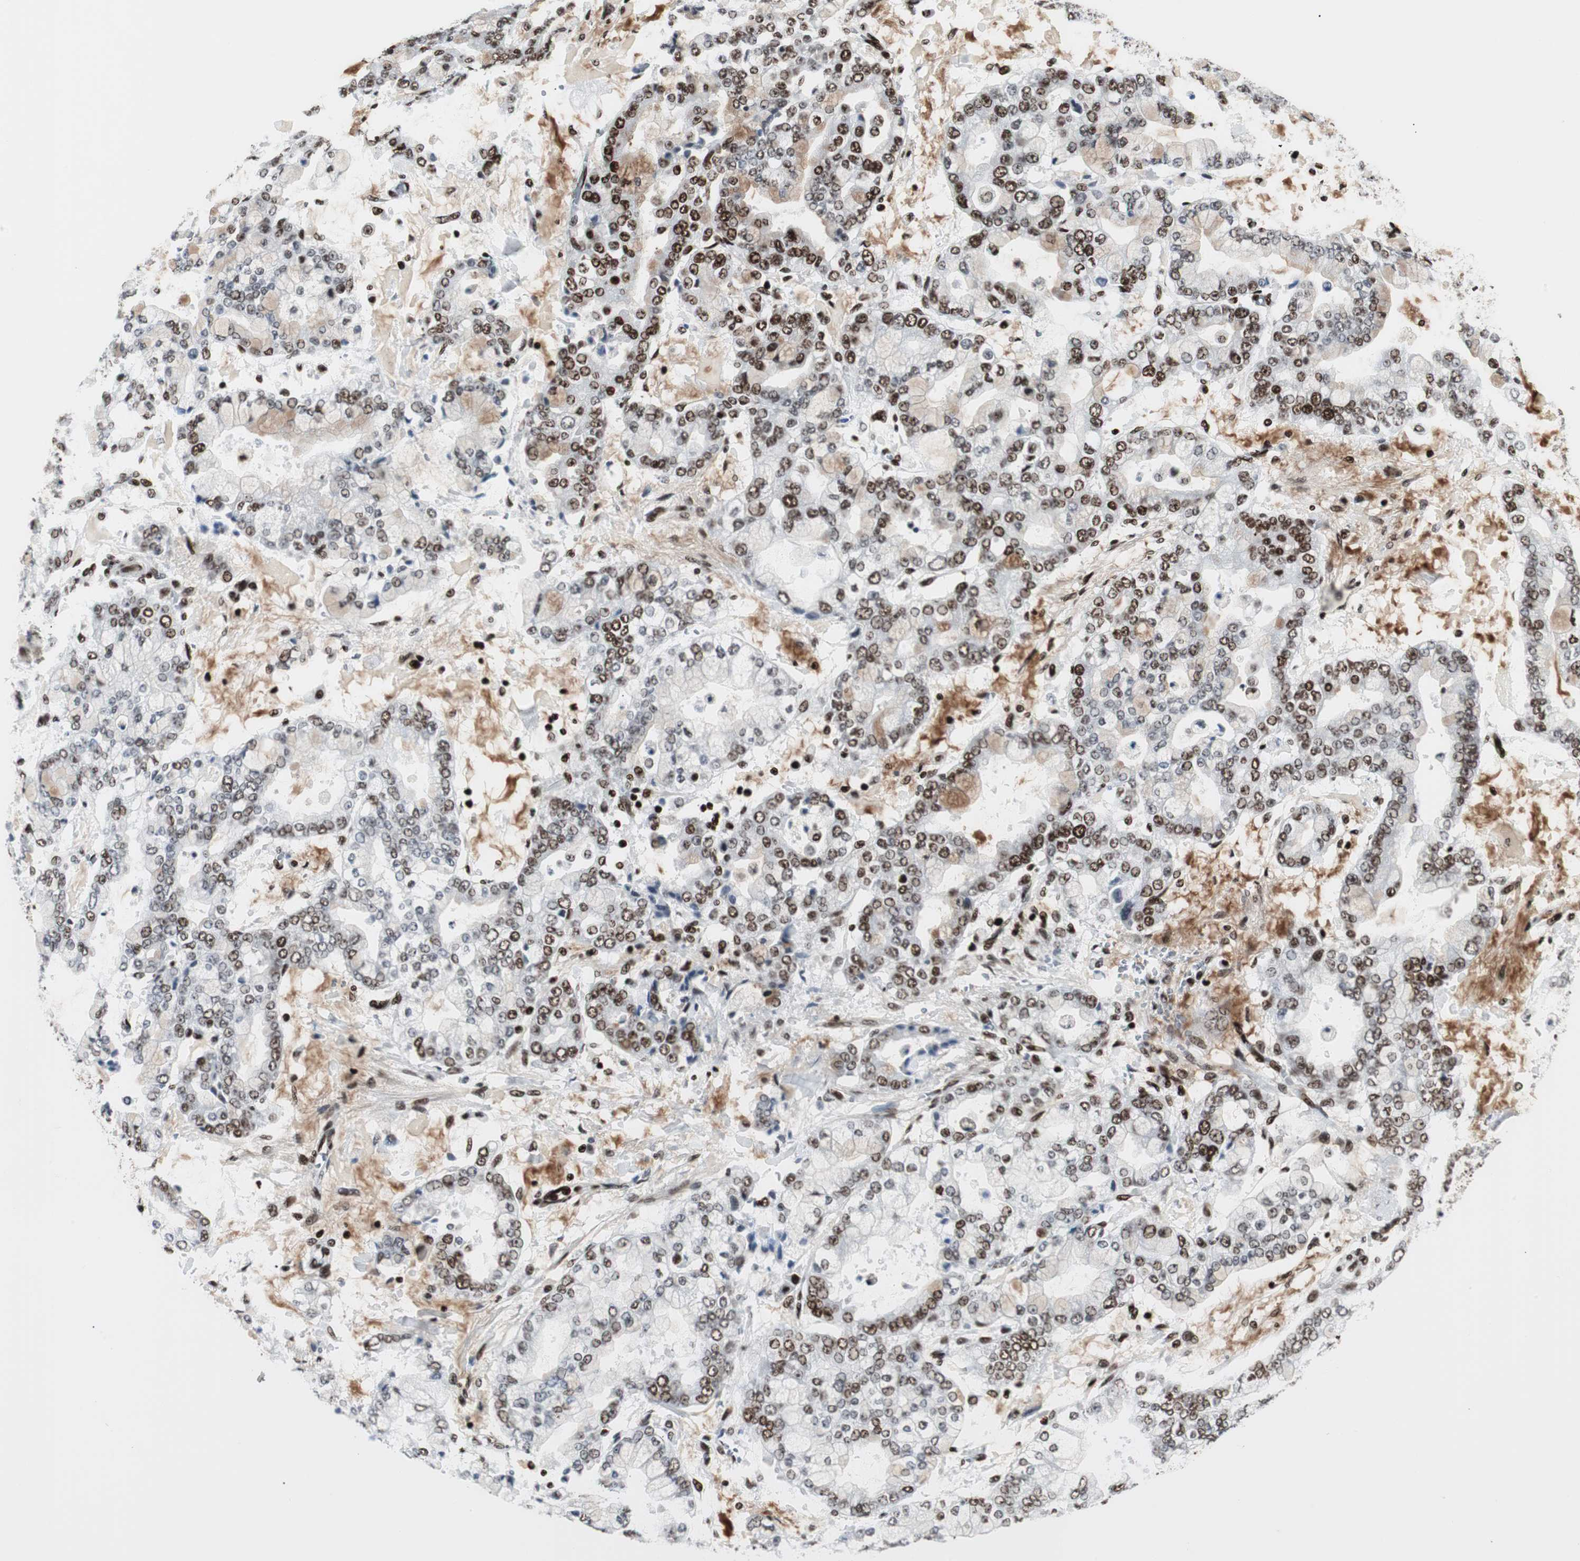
{"staining": {"intensity": "moderate", "quantity": ">75%", "location": "nuclear"}, "tissue": "stomach cancer", "cell_type": "Tumor cells", "image_type": "cancer", "snomed": [{"axis": "morphology", "description": "Adenocarcinoma, NOS"}, {"axis": "topography", "description": "Stomach"}], "caption": "Stomach adenocarcinoma tissue displays moderate nuclear positivity in approximately >75% of tumor cells", "gene": "MTA2", "patient": {"sex": "male", "age": 76}}